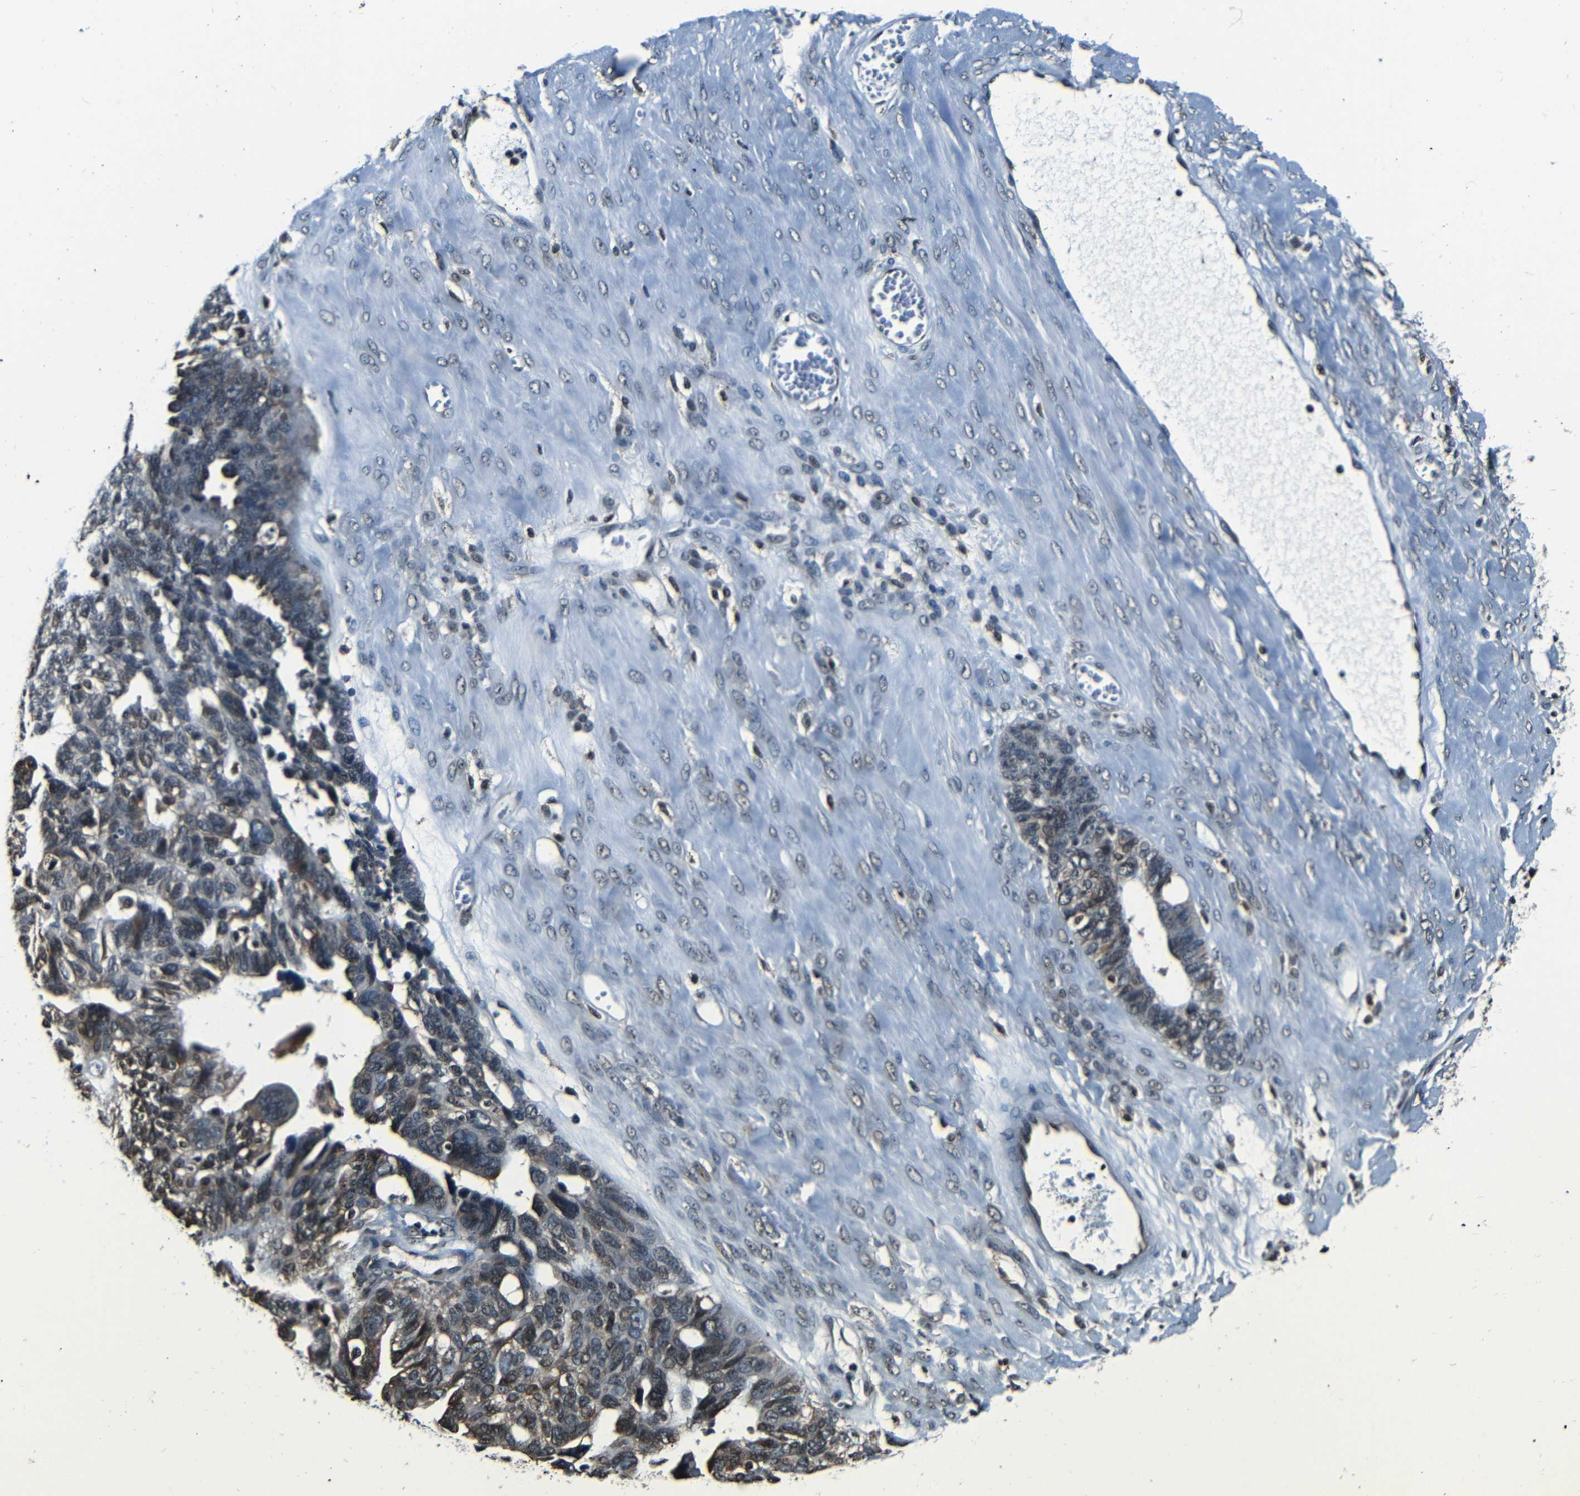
{"staining": {"intensity": "moderate", "quantity": "<25%", "location": "cytoplasmic/membranous"}, "tissue": "ovarian cancer", "cell_type": "Tumor cells", "image_type": "cancer", "snomed": [{"axis": "morphology", "description": "Cystadenocarcinoma, serous, NOS"}, {"axis": "topography", "description": "Ovary"}], "caption": "Protein staining demonstrates moderate cytoplasmic/membranous staining in about <25% of tumor cells in ovarian cancer (serous cystadenocarcinoma). The staining was performed using DAB (3,3'-diaminobenzidine) to visualize the protein expression in brown, while the nuclei were stained in blue with hematoxylin (Magnification: 20x).", "gene": "NCBP3", "patient": {"sex": "female", "age": 79}}